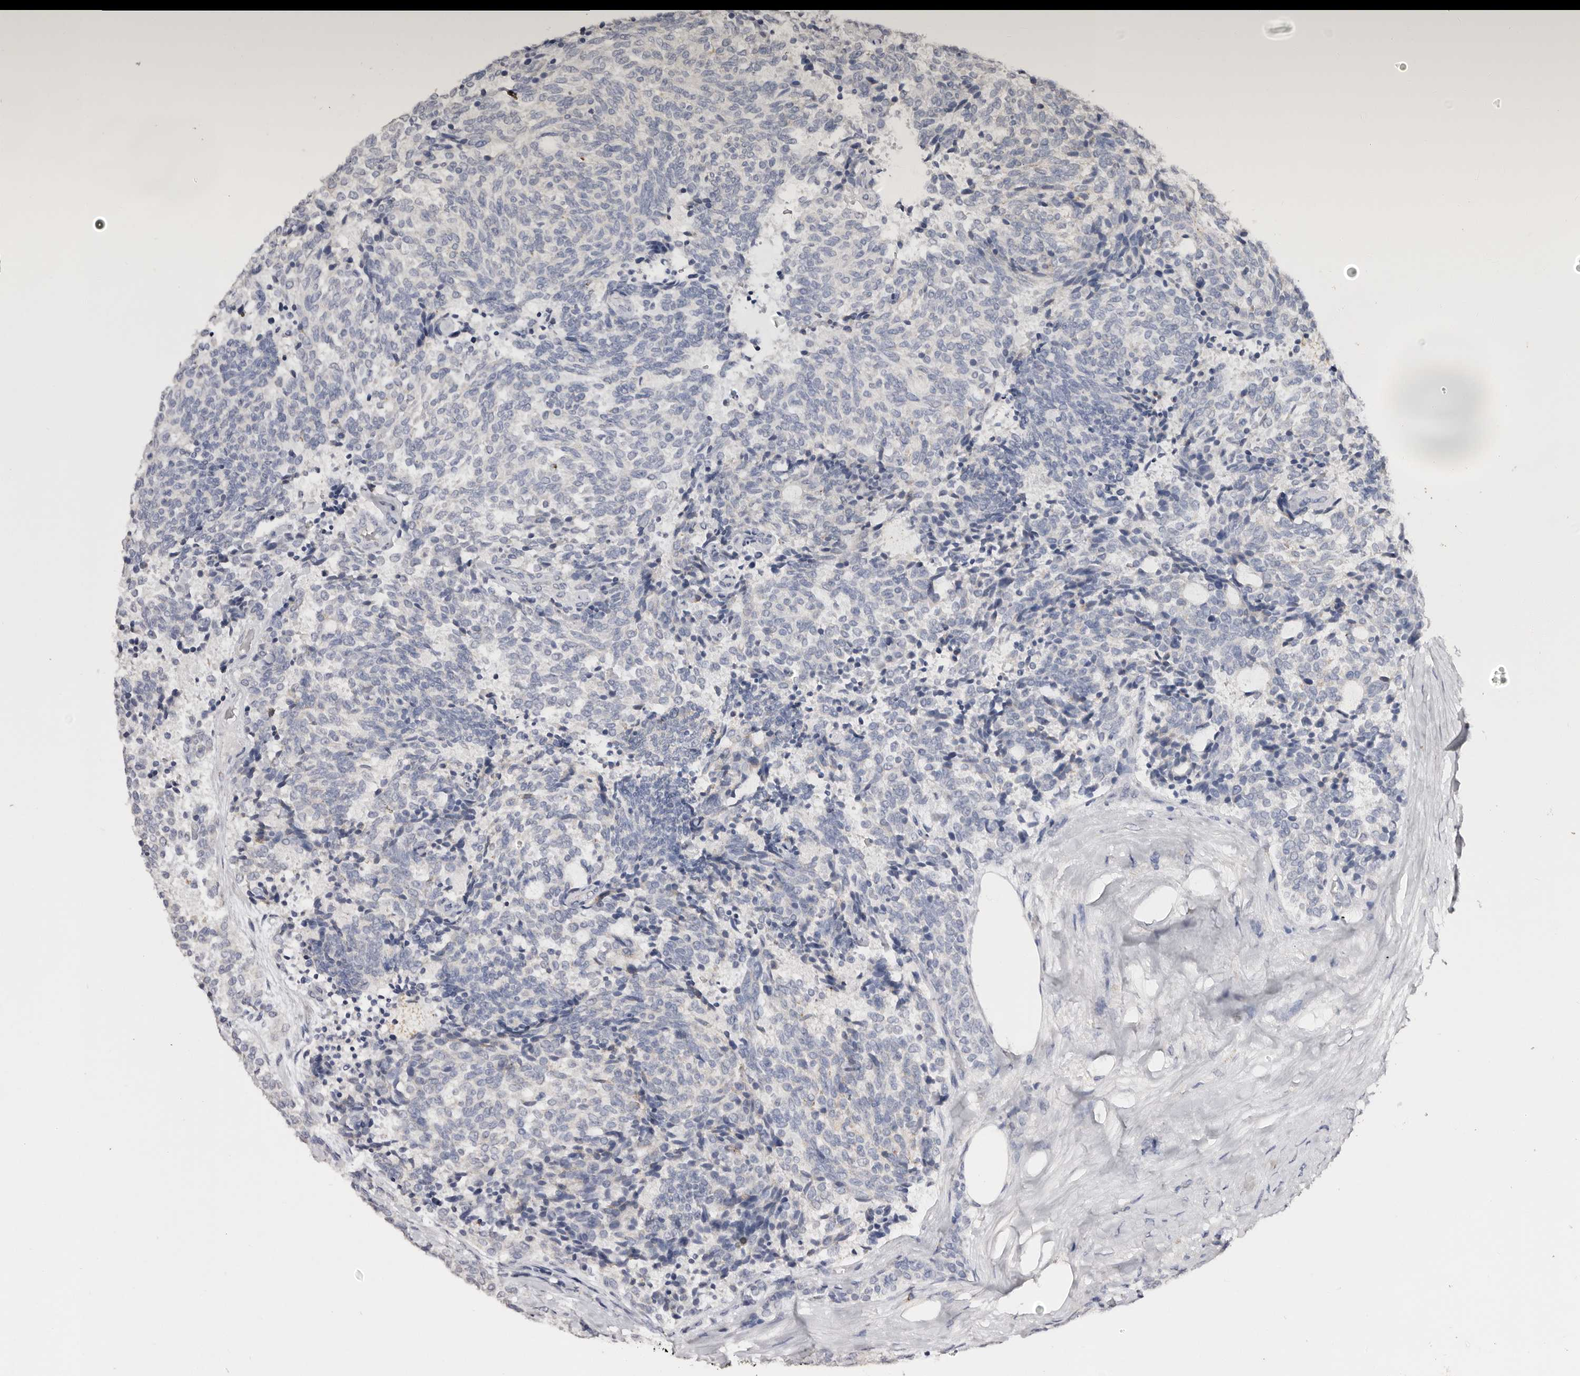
{"staining": {"intensity": "negative", "quantity": "none", "location": "none"}, "tissue": "carcinoid", "cell_type": "Tumor cells", "image_type": "cancer", "snomed": [{"axis": "morphology", "description": "Carcinoid, malignant, NOS"}, {"axis": "topography", "description": "Pancreas"}], "caption": "The micrograph exhibits no staining of tumor cells in malignant carcinoid.", "gene": "LGALS7B", "patient": {"sex": "female", "age": 54}}